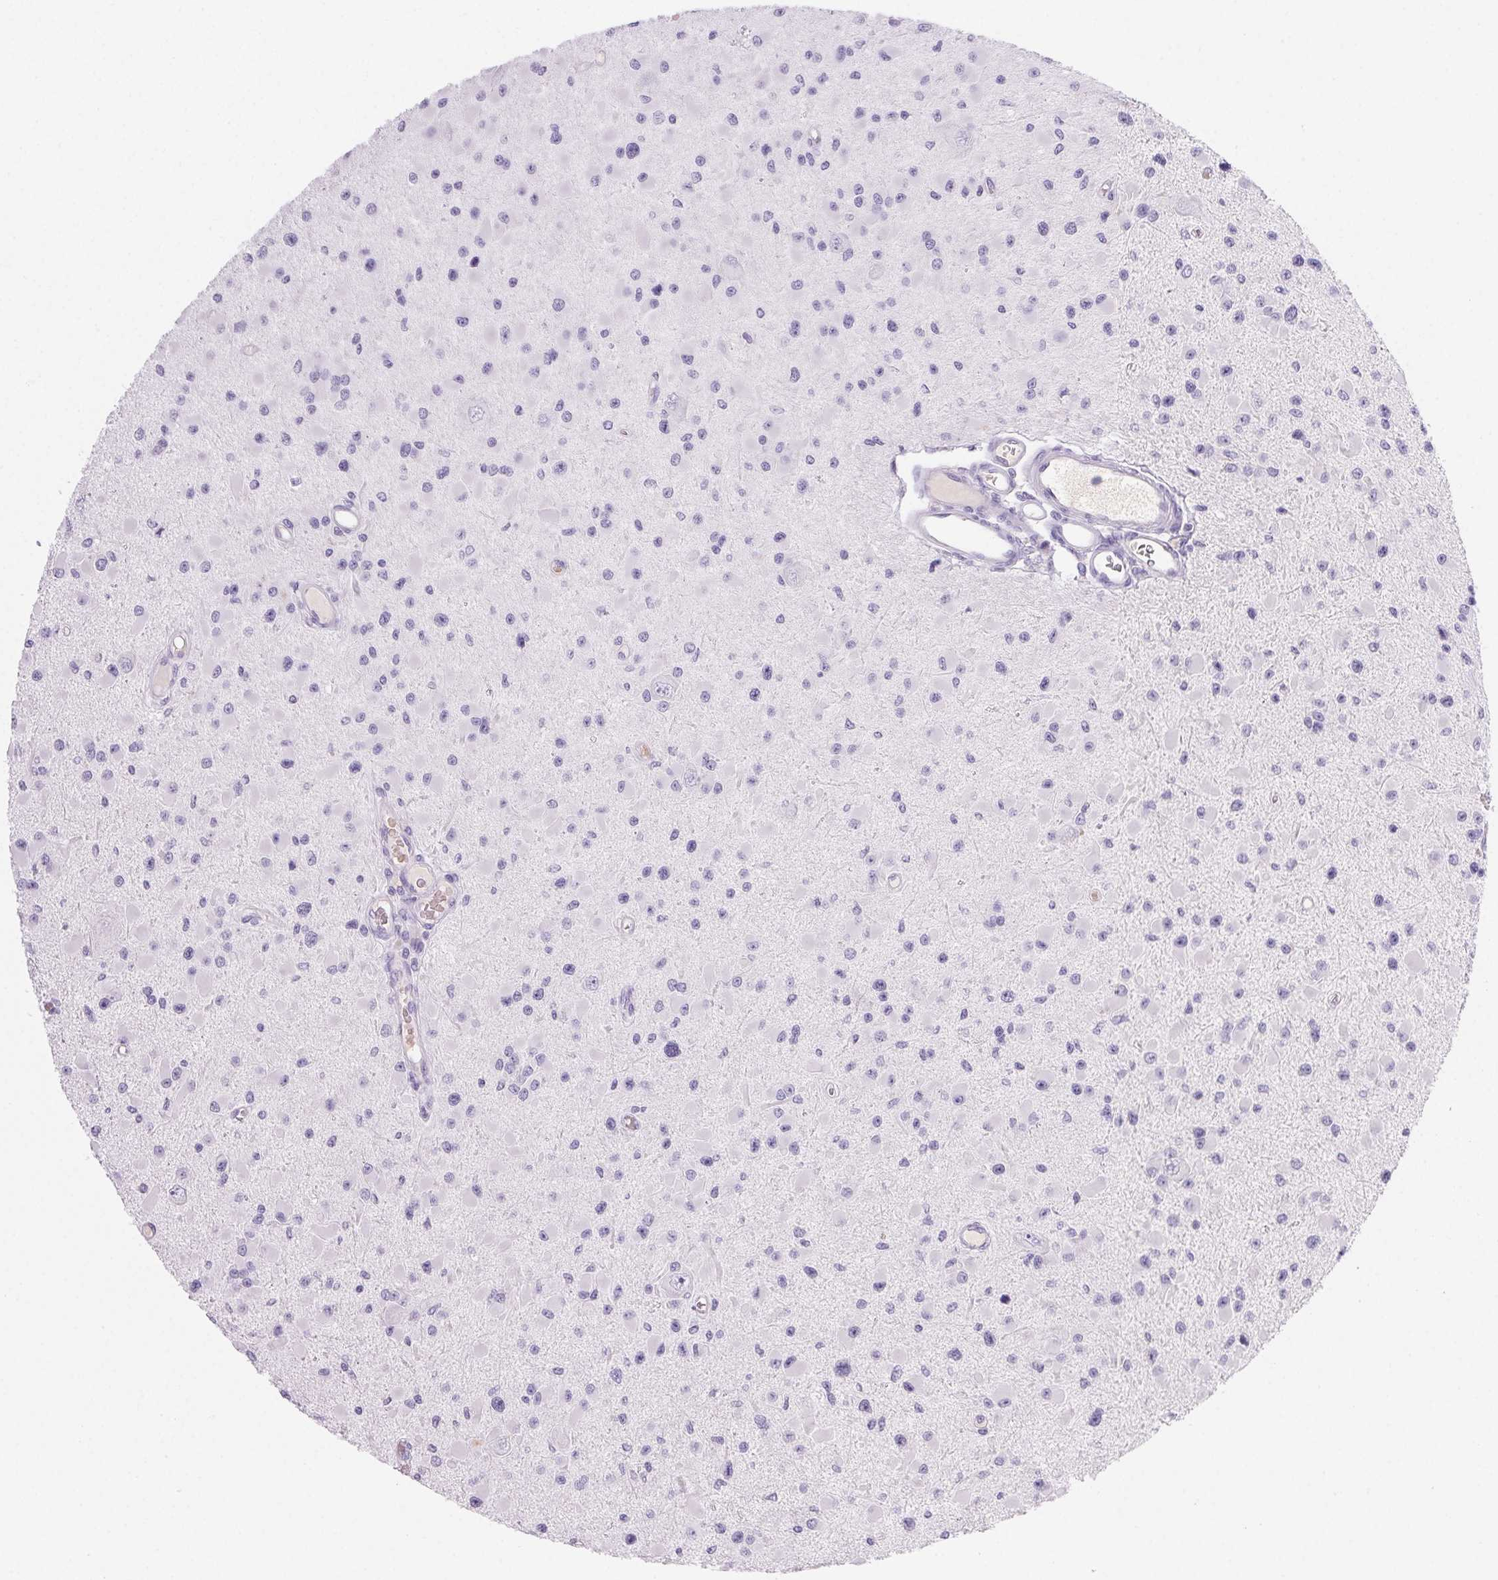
{"staining": {"intensity": "negative", "quantity": "none", "location": "none"}, "tissue": "glioma", "cell_type": "Tumor cells", "image_type": "cancer", "snomed": [{"axis": "morphology", "description": "Glioma, malignant, High grade"}, {"axis": "topography", "description": "Brain"}], "caption": "DAB immunohistochemical staining of human malignant glioma (high-grade) displays no significant positivity in tumor cells.", "gene": "PADI4", "patient": {"sex": "male", "age": 54}}